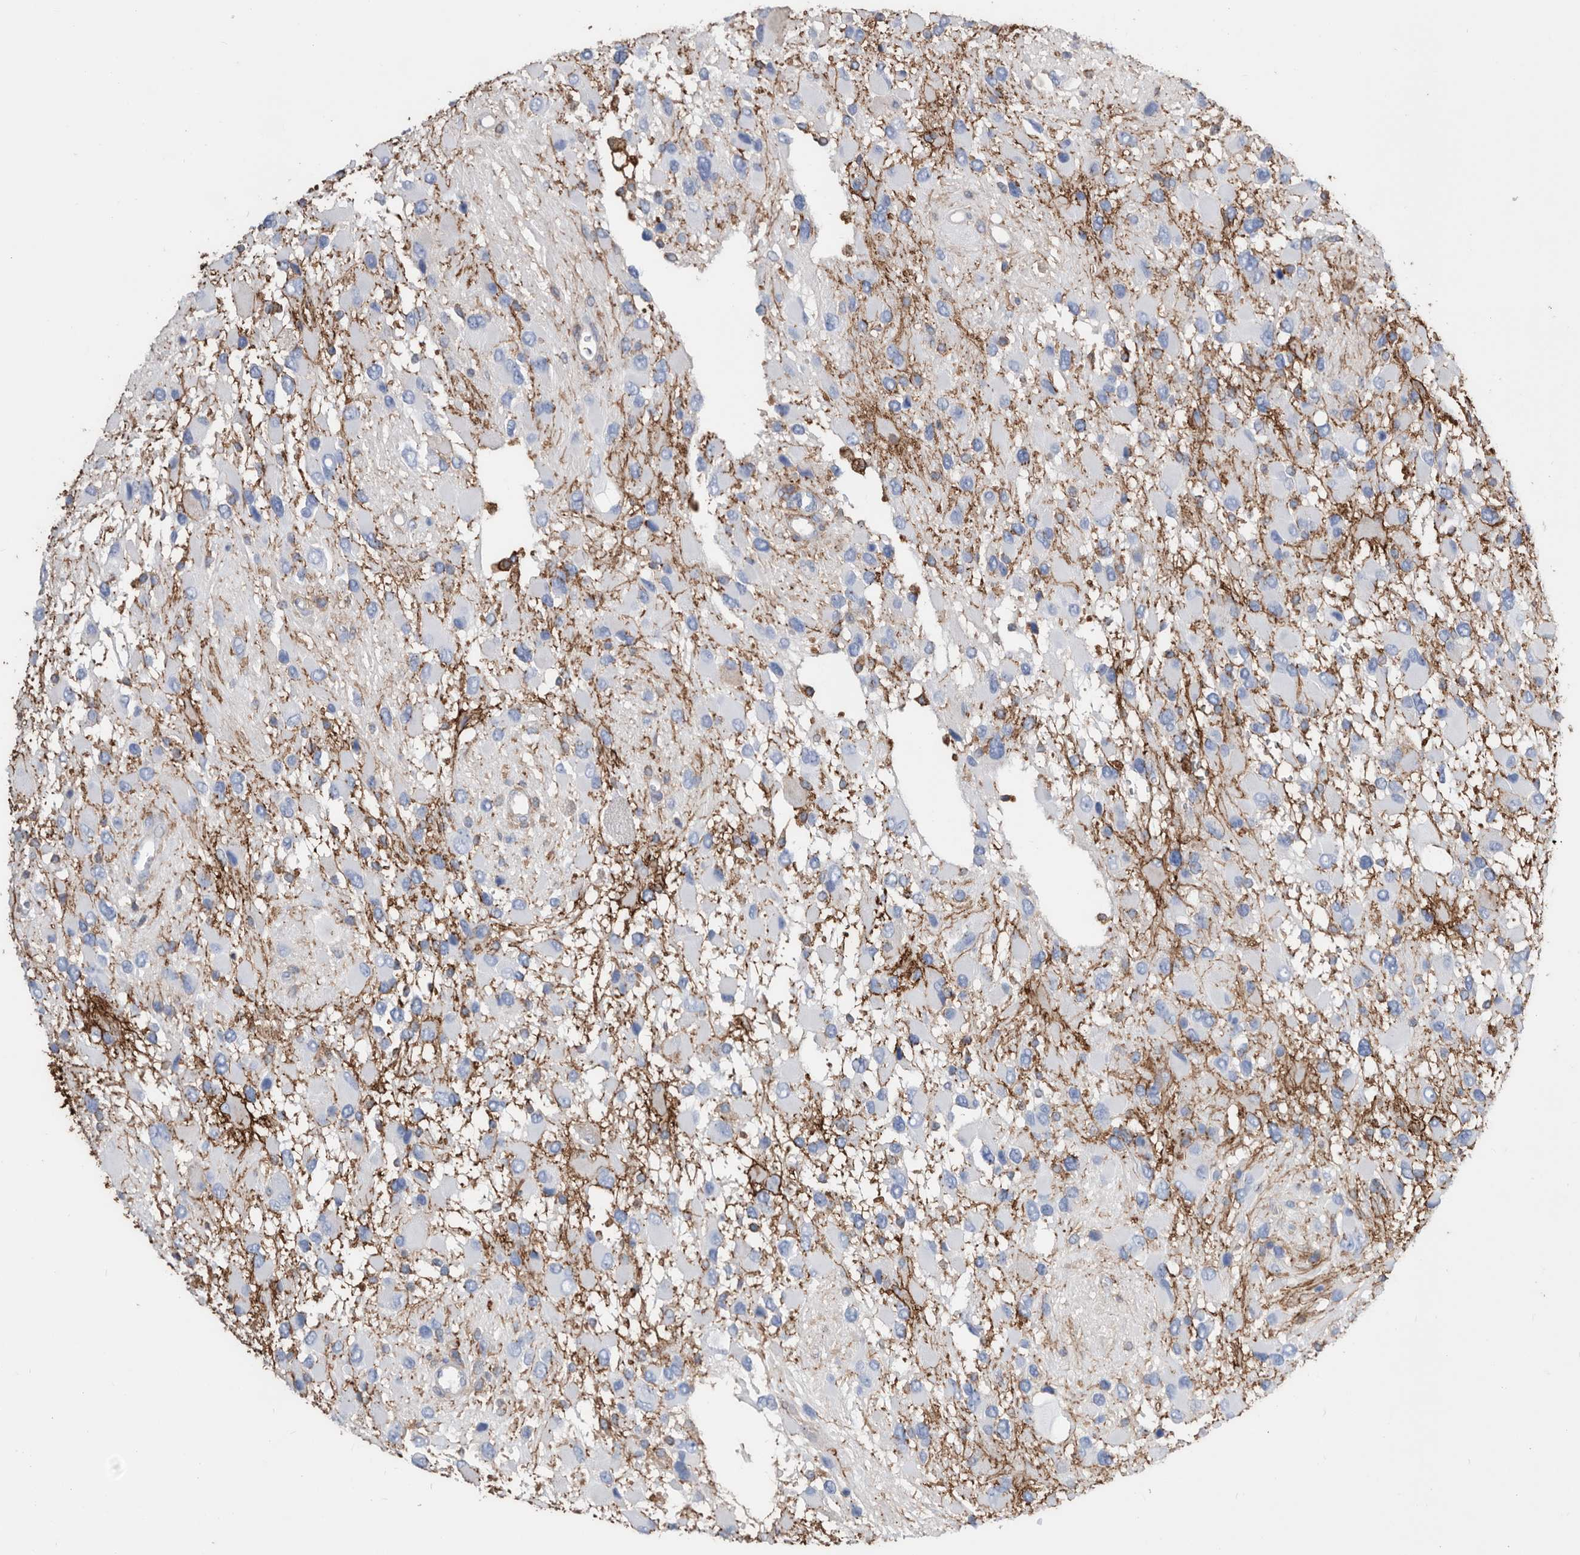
{"staining": {"intensity": "negative", "quantity": "none", "location": "none"}, "tissue": "glioma", "cell_type": "Tumor cells", "image_type": "cancer", "snomed": [{"axis": "morphology", "description": "Glioma, malignant, High grade"}, {"axis": "topography", "description": "Brain"}], "caption": "High power microscopy image of an immunohistochemistry (IHC) histopathology image of malignant high-grade glioma, revealing no significant staining in tumor cells.", "gene": "MS4A4A", "patient": {"sex": "male", "age": 53}}